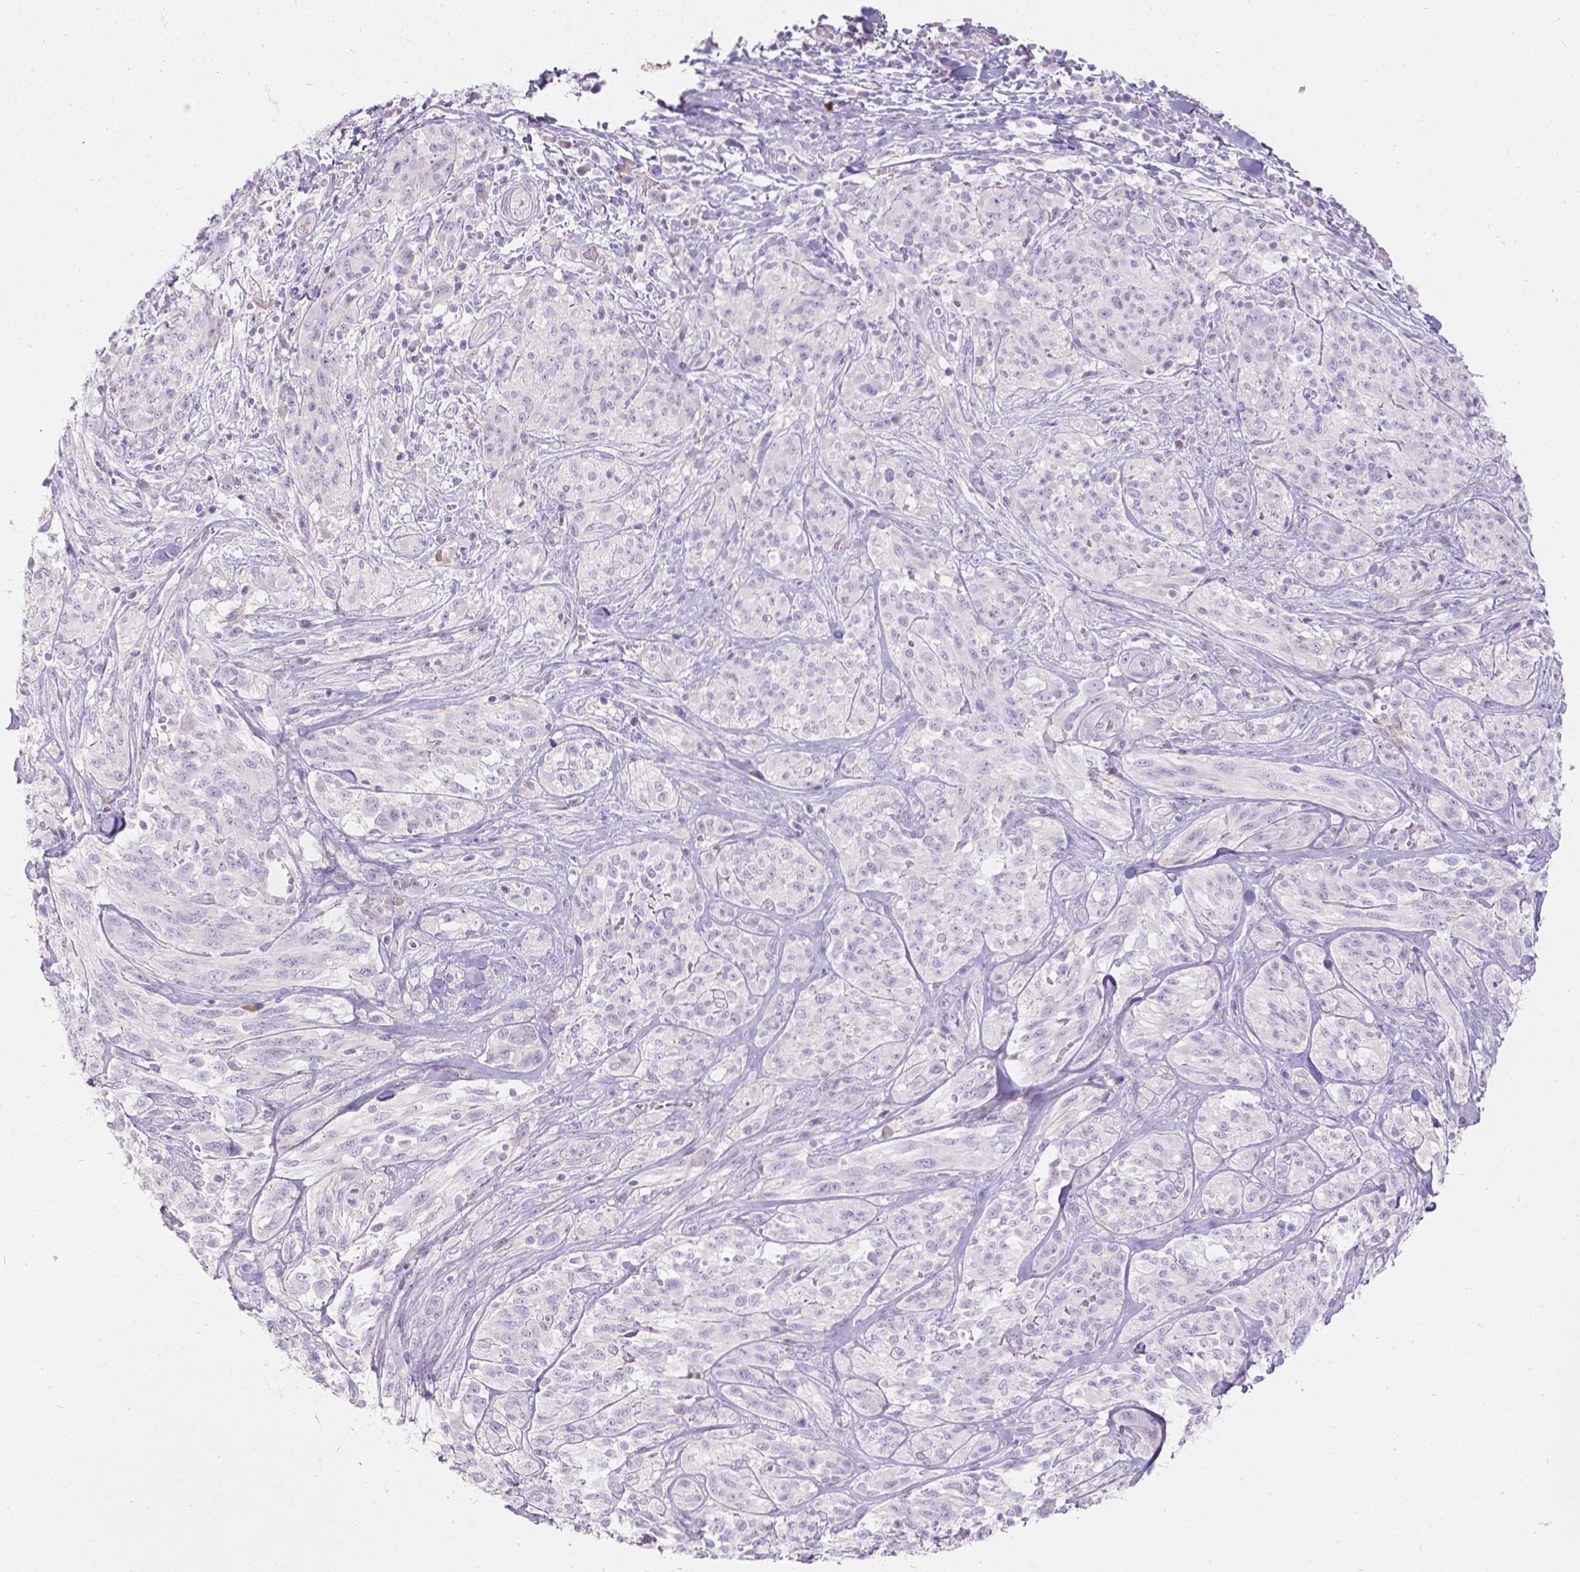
{"staining": {"intensity": "negative", "quantity": "none", "location": "none"}, "tissue": "melanoma", "cell_type": "Tumor cells", "image_type": "cancer", "snomed": [{"axis": "morphology", "description": "Malignant melanoma, NOS"}, {"axis": "topography", "description": "Skin"}], "caption": "Tumor cells show no significant expression in melanoma. (DAB (3,3'-diaminobenzidine) IHC with hematoxylin counter stain).", "gene": "GAL3ST2", "patient": {"sex": "female", "age": 91}}